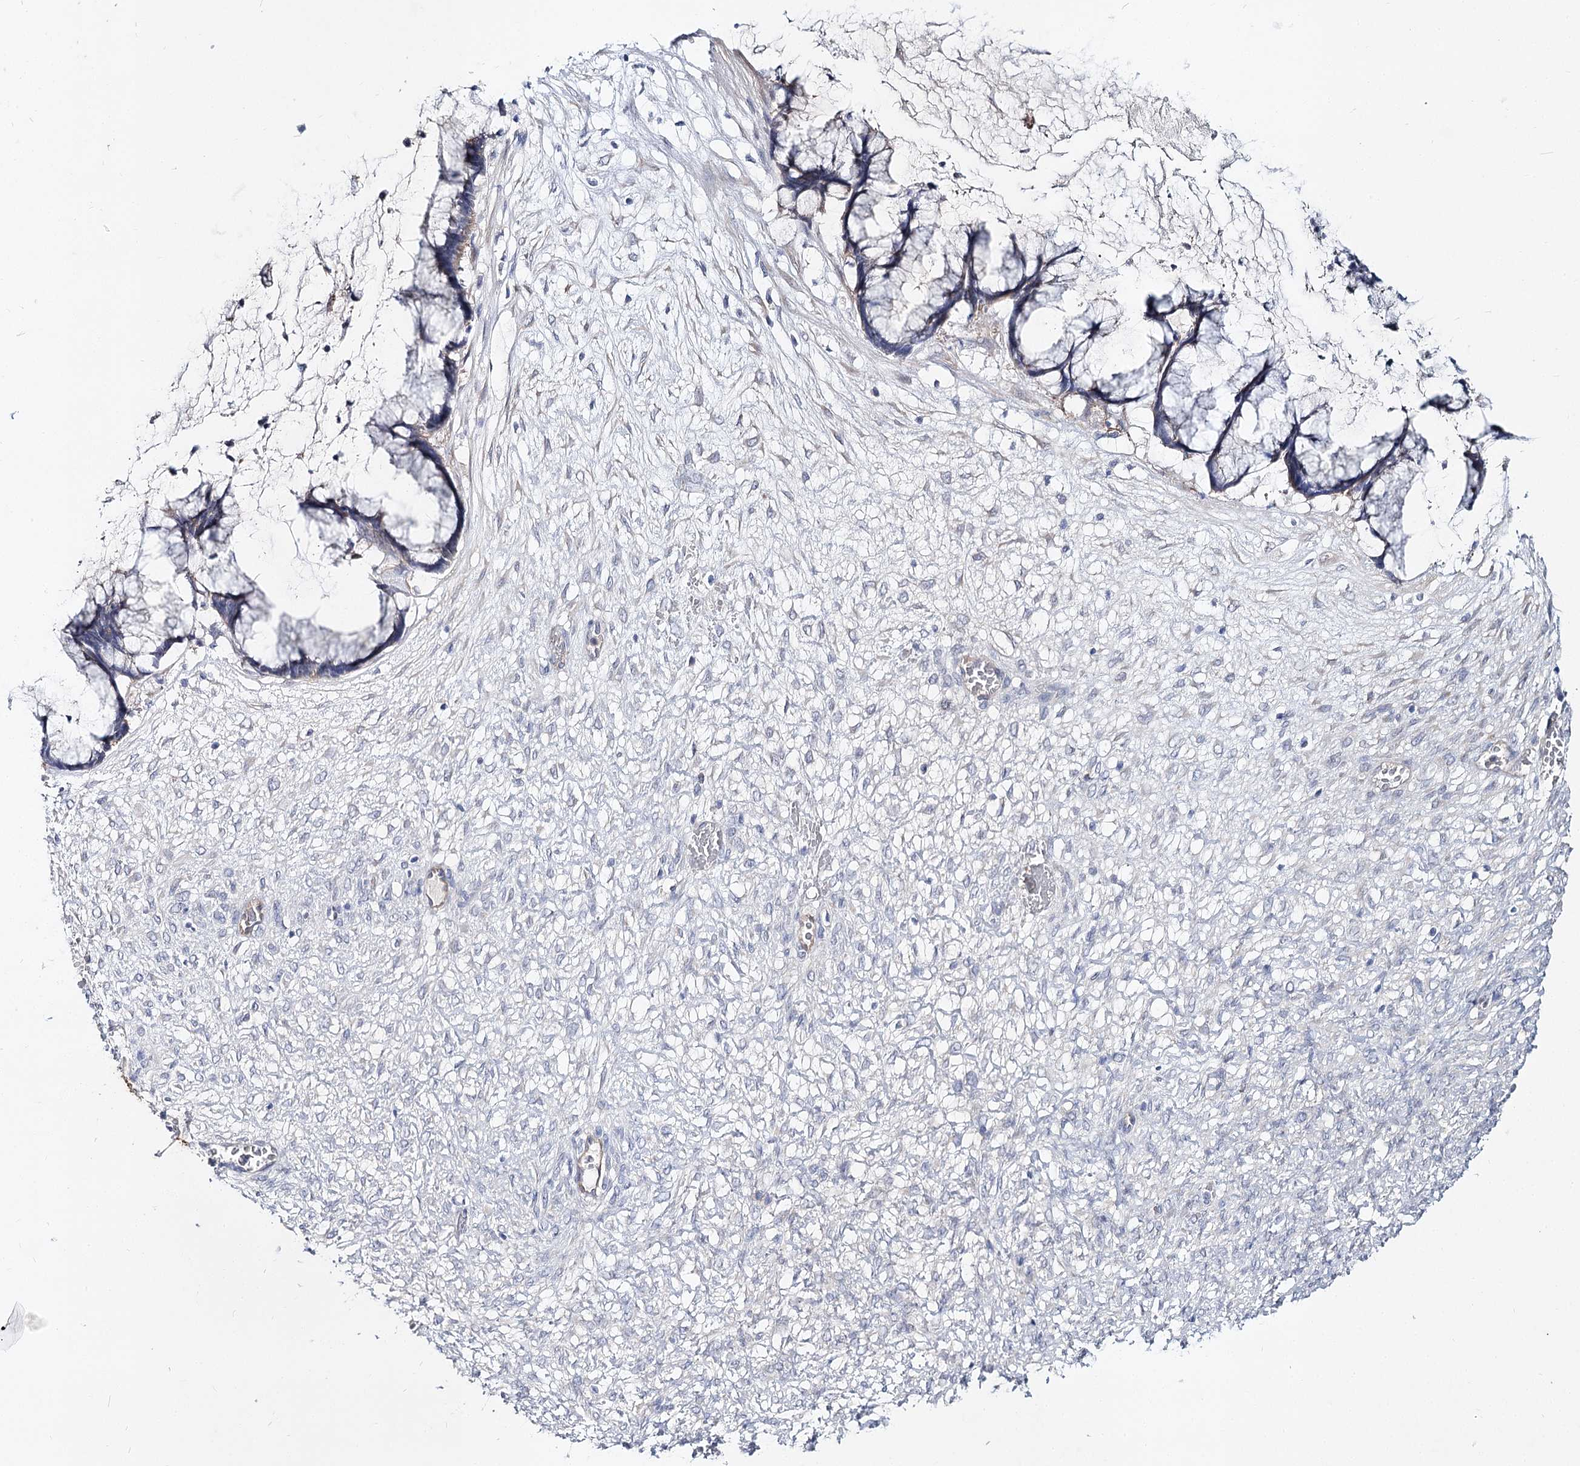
{"staining": {"intensity": "negative", "quantity": "none", "location": "none"}, "tissue": "ovarian cancer", "cell_type": "Tumor cells", "image_type": "cancer", "snomed": [{"axis": "morphology", "description": "Cystadenocarcinoma, mucinous, NOS"}, {"axis": "topography", "description": "Ovary"}], "caption": "This is a photomicrograph of IHC staining of mucinous cystadenocarcinoma (ovarian), which shows no positivity in tumor cells.", "gene": "UGP2", "patient": {"sex": "female", "age": 42}}